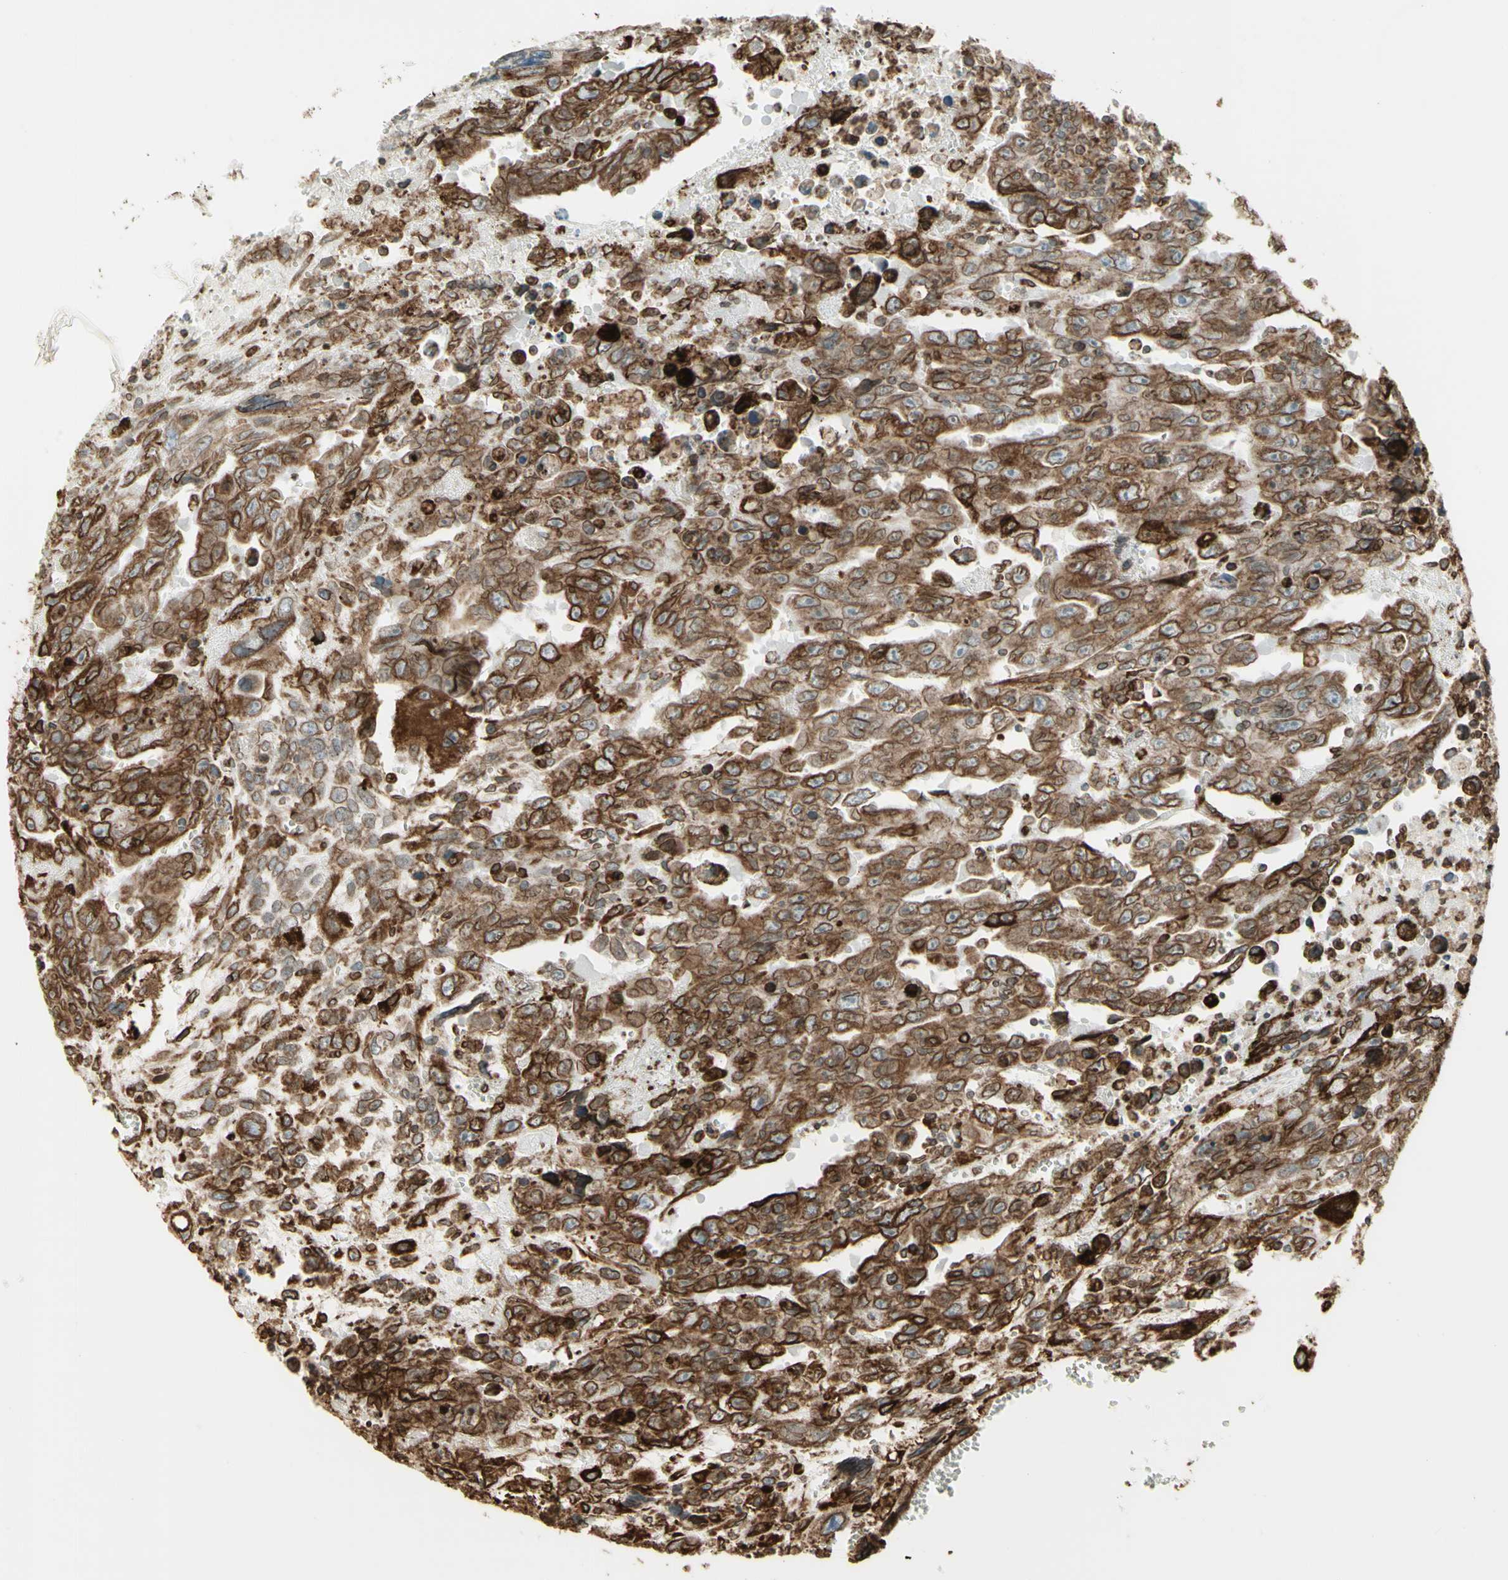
{"staining": {"intensity": "moderate", "quantity": ">75%", "location": "cytoplasmic/membranous"}, "tissue": "testis cancer", "cell_type": "Tumor cells", "image_type": "cancer", "snomed": [{"axis": "morphology", "description": "Carcinoma, Embryonal, NOS"}, {"axis": "topography", "description": "Testis"}], "caption": "A micrograph of testis embryonal carcinoma stained for a protein displays moderate cytoplasmic/membranous brown staining in tumor cells.", "gene": "CANX", "patient": {"sex": "male", "age": 28}}